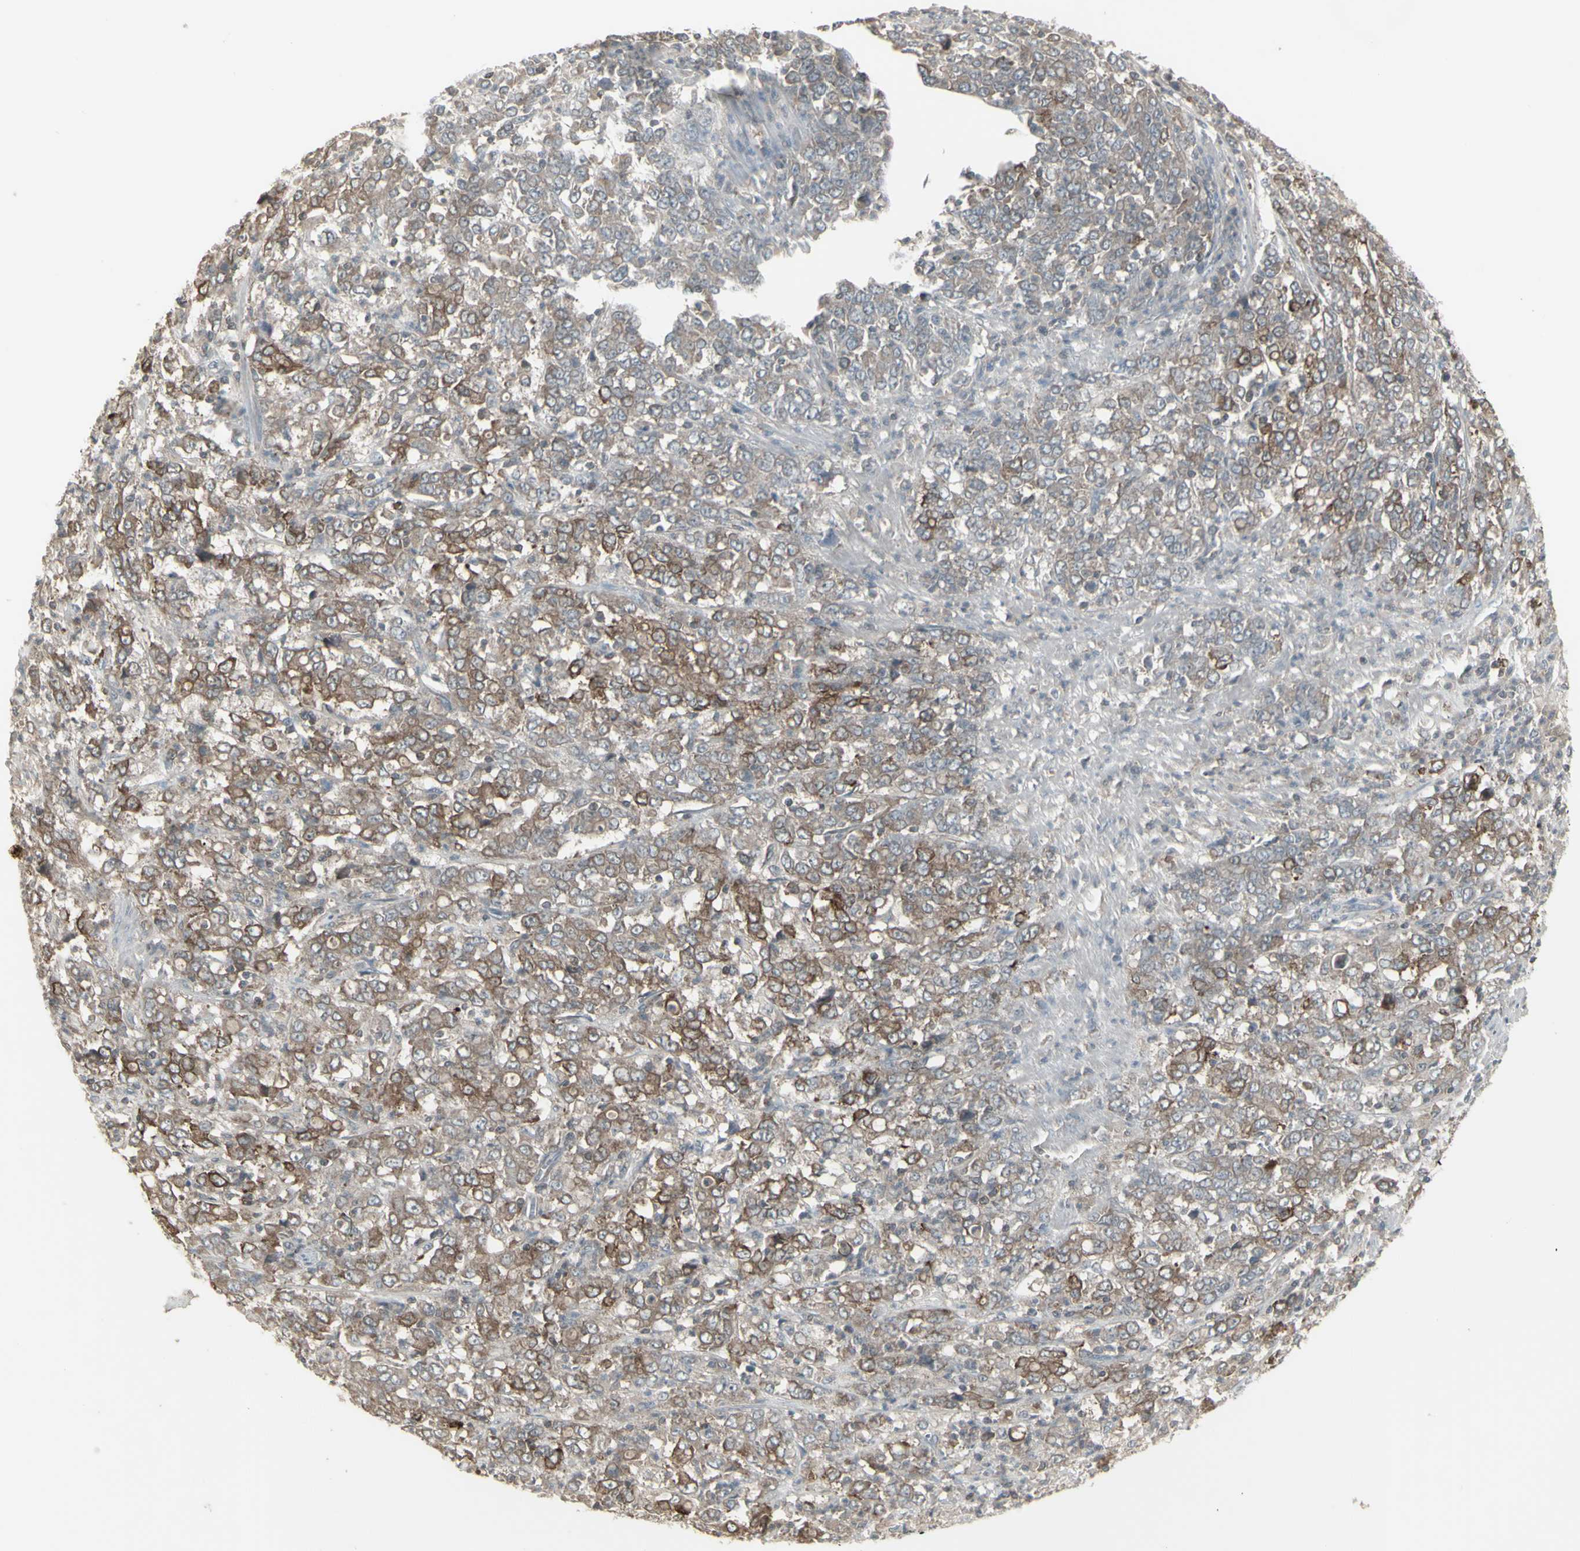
{"staining": {"intensity": "moderate", "quantity": "25%-75%", "location": "cytoplasmic/membranous"}, "tissue": "stomach cancer", "cell_type": "Tumor cells", "image_type": "cancer", "snomed": [{"axis": "morphology", "description": "Adenocarcinoma, NOS"}, {"axis": "topography", "description": "Stomach, lower"}], "caption": "Stomach cancer (adenocarcinoma) was stained to show a protein in brown. There is medium levels of moderate cytoplasmic/membranous expression in about 25%-75% of tumor cells. The protein is shown in brown color, while the nuclei are stained blue.", "gene": "CSK", "patient": {"sex": "female", "age": 71}}